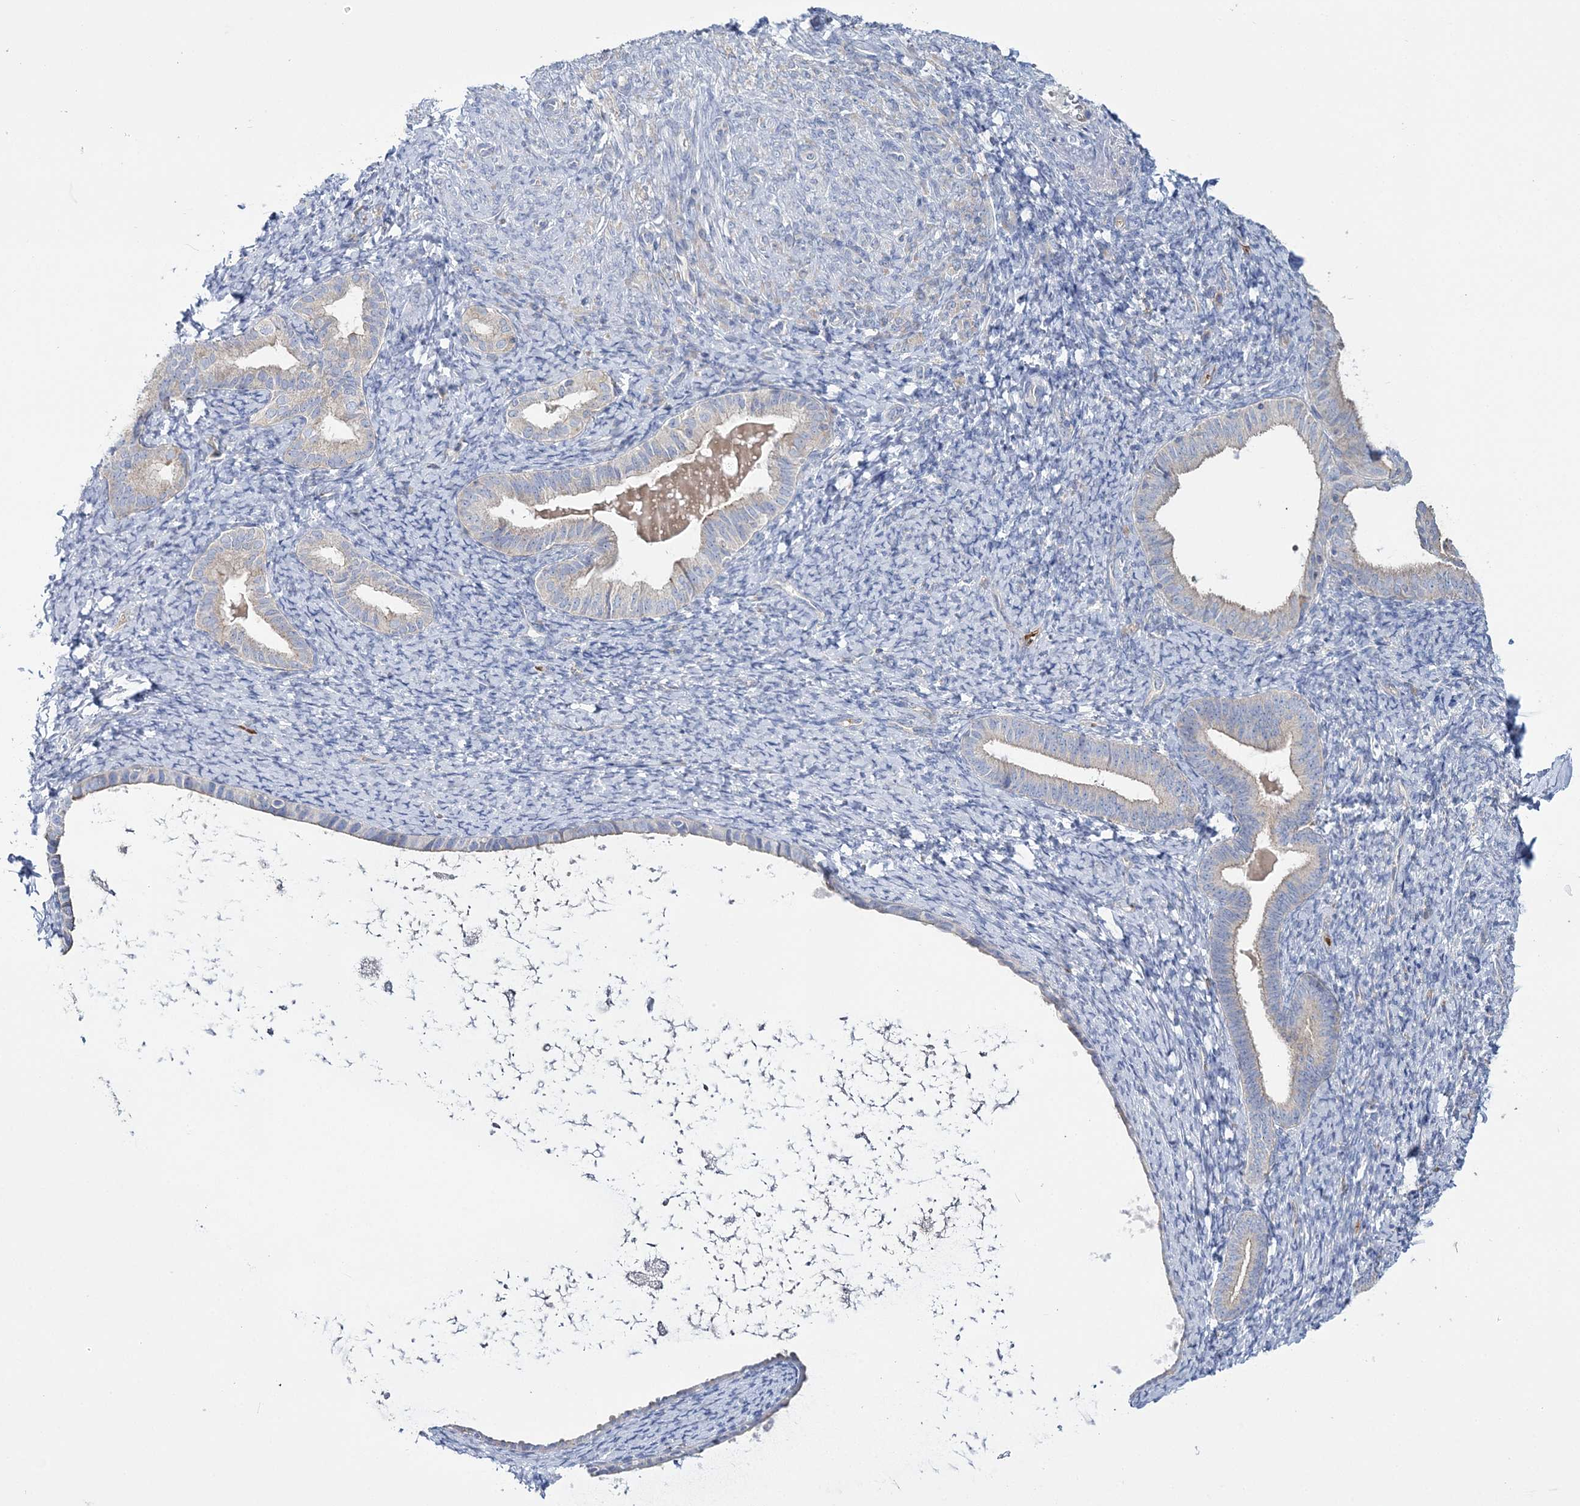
{"staining": {"intensity": "negative", "quantity": "none", "location": "none"}, "tissue": "endometrium", "cell_type": "Cells in endometrial stroma", "image_type": "normal", "snomed": [{"axis": "morphology", "description": "Normal tissue, NOS"}, {"axis": "topography", "description": "Endometrium"}], "caption": "This photomicrograph is of unremarkable endometrium stained with immunohistochemistry (IHC) to label a protein in brown with the nuclei are counter-stained blue. There is no positivity in cells in endometrial stroma. The staining was performed using DAB (3,3'-diaminobenzidine) to visualize the protein expression in brown, while the nuclei were stained in blue with hematoxylin (Magnification: 20x).", "gene": "ATP11B", "patient": {"sex": "female", "age": 72}}